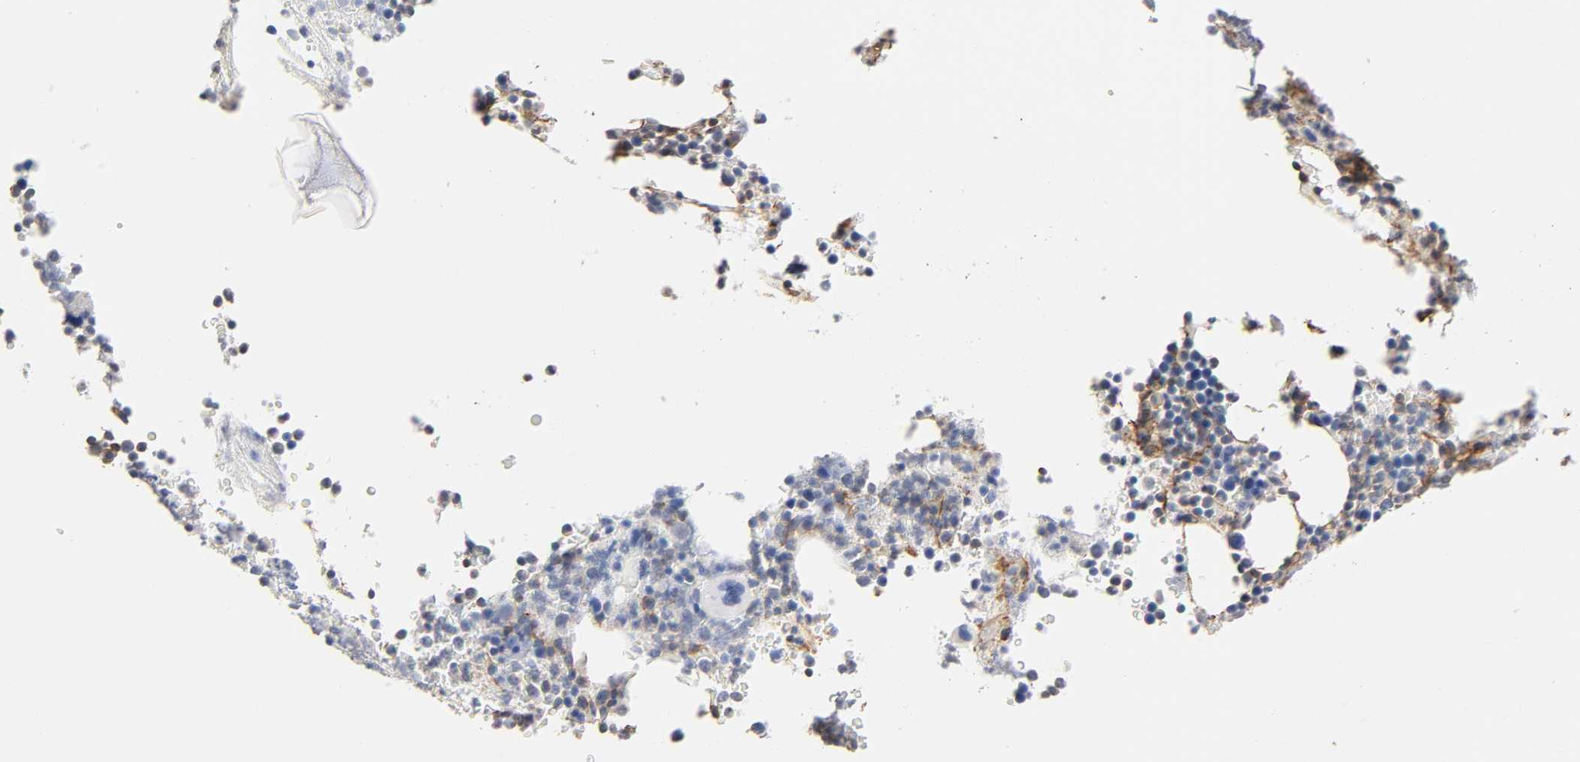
{"staining": {"intensity": "weak", "quantity": "<25%", "location": "cytoplasmic/membranous"}, "tissue": "bone marrow", "cell_type": "Hematopoietic cells", "image_type": "normal", "snomed": [{"axis": "morphology", "description": "Normal tissue, NOS"}, {"axis": "topography", "description": "Bone marrow"}], "caption": "An IHC micrograph of benign bone marrow is shown. There is no staining in hematopoietic cells of bone marrow.", "gene": "SPTAN1", "patient": {"sex": "female", "age": 66}}